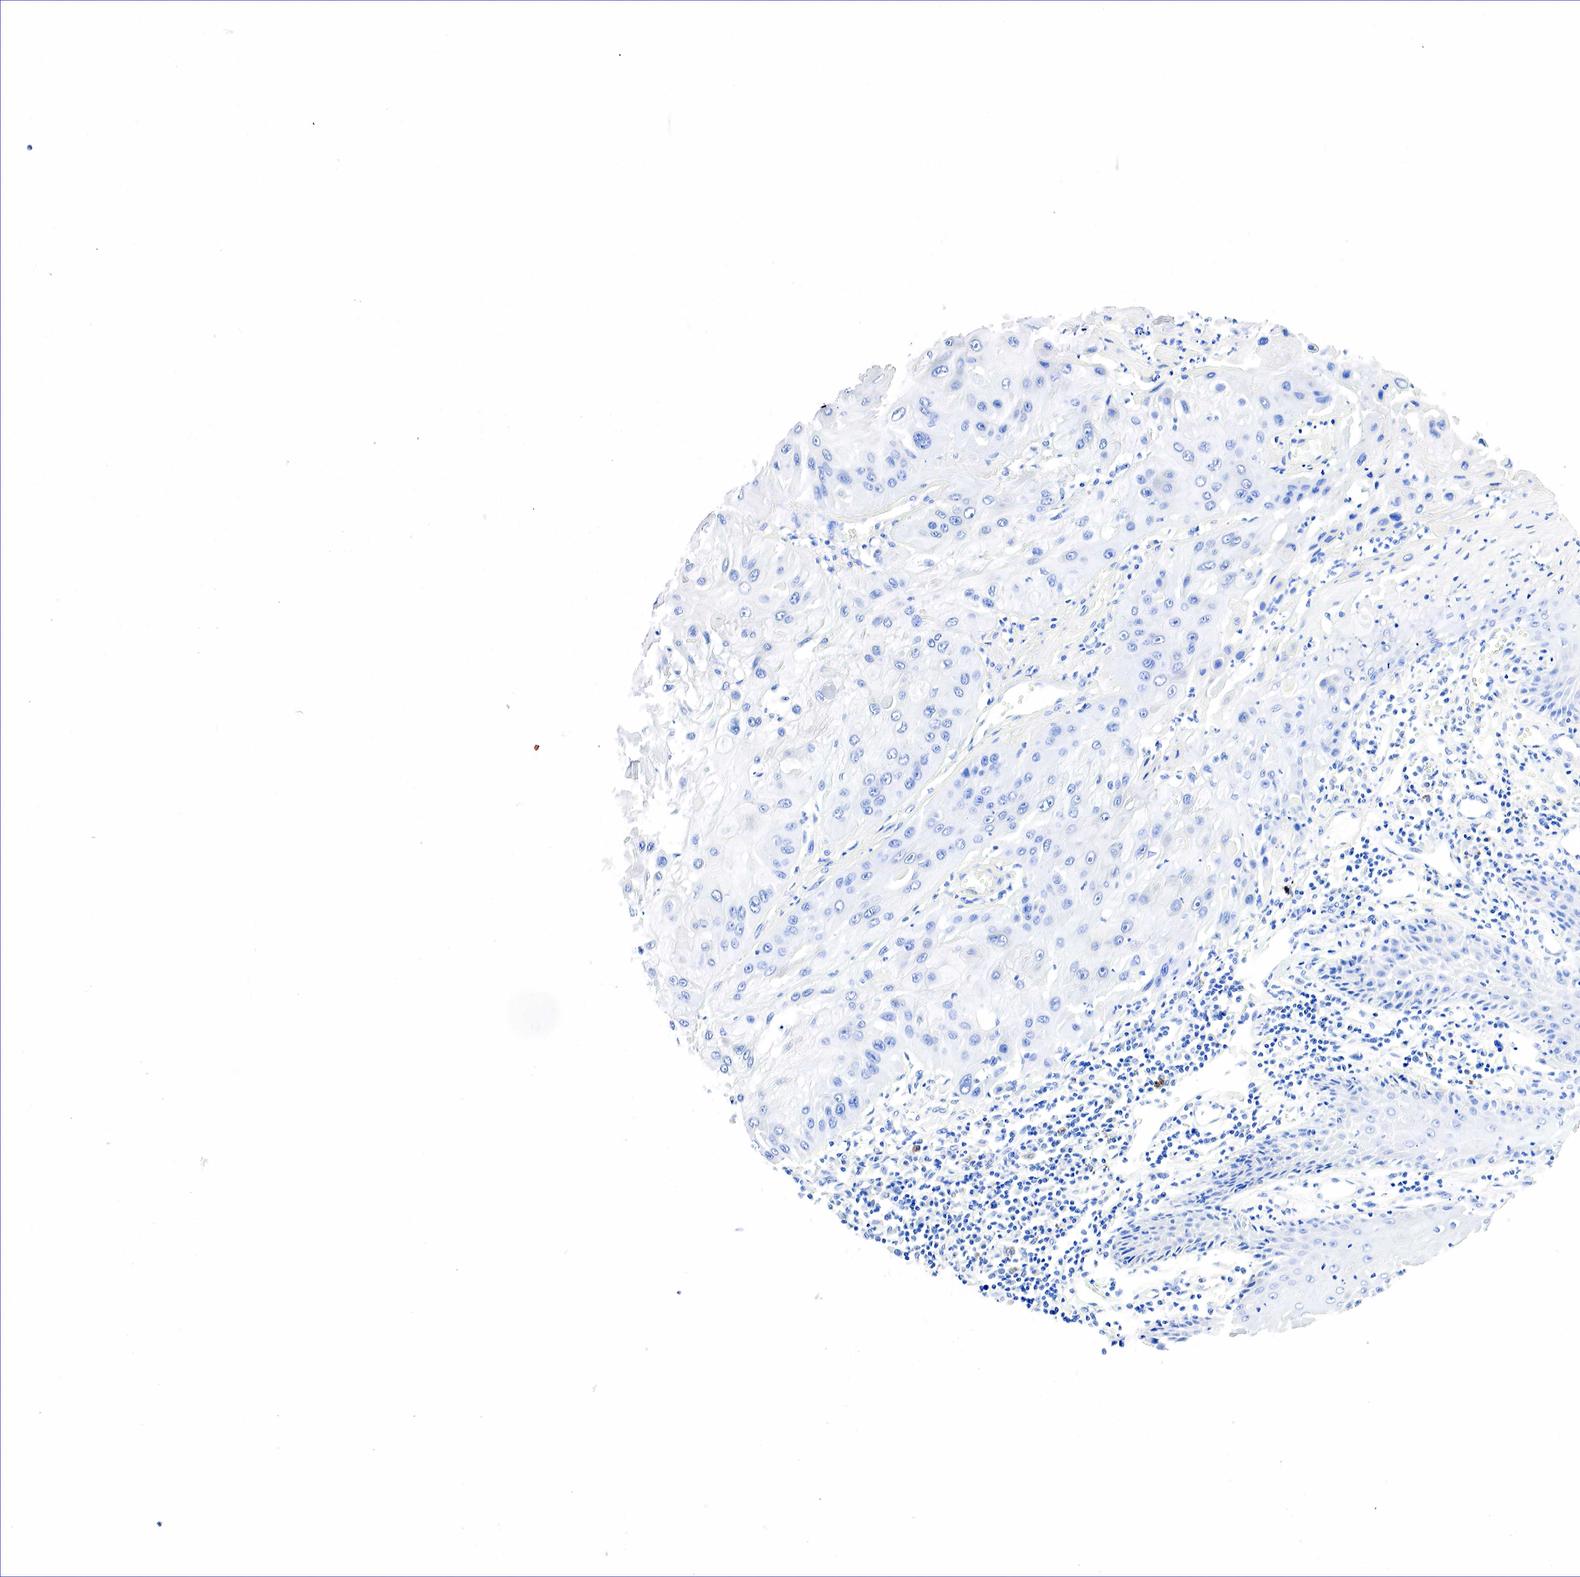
{"staining": {"intensity": "negative", "quantity": "none", "location": "none"}, "tissue": "skin cancer", "cell_type": "Tumor cells", "image_type": "cancer", "snomed": [{"axis": "morphology", "description": "Squamous cell carcinoma, NOS"}, {"axis": "topography", "description": "Skin"}, {"axis": "topography", "description": "Anal"}], "caption": "The photomicrograph demonstrates no staining of tumor cells in skin cancer (squamous cell carcinoma).", "gene": "NKX2-1", "patient": {"sex": "male", "age": 61}}